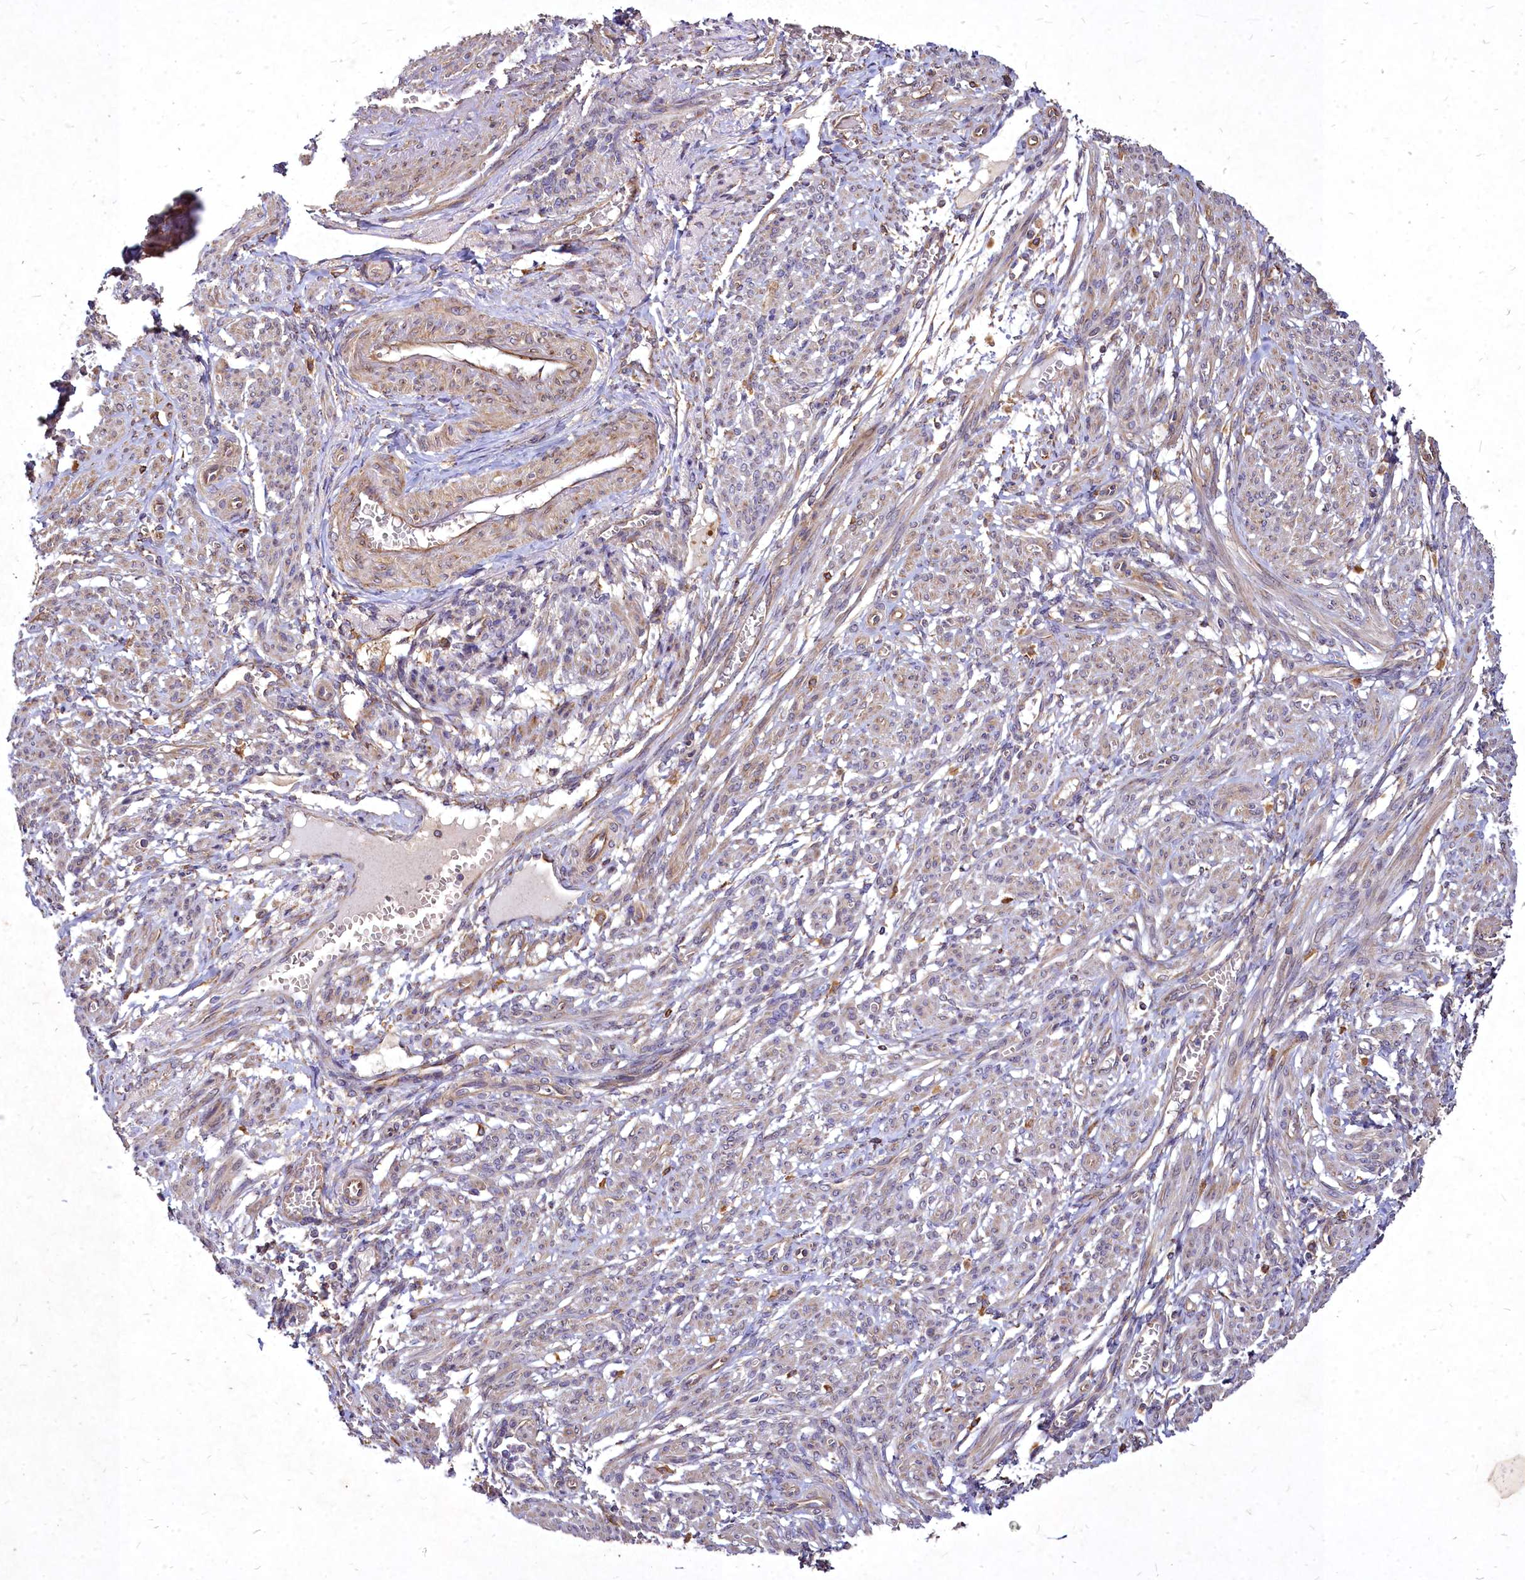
{"staining": {"intensity": "moderate", "quantity": "25%-75%", "location": "cytoplasmic/membranous"}, "tissue": "smooth muscle", "cell_type": "Smooth muscle cells", "image_type": "normal", "snomed": [{"axis": "morphology", "description": "Normal tissue, NOS"}, {"axis": "topography", "description": "Smooth muscle"}], "caption": "A medium amount of moderate cytoplasmic/membranous staining is present in approximately 25%-75% of smooth muscle cells in unremarkable smooth muscle. (DAB IHC, brown staining for protein, blue staining for nuclei).", "gene": "SKA1", "patient": {"sex": "female", "age": 39}}